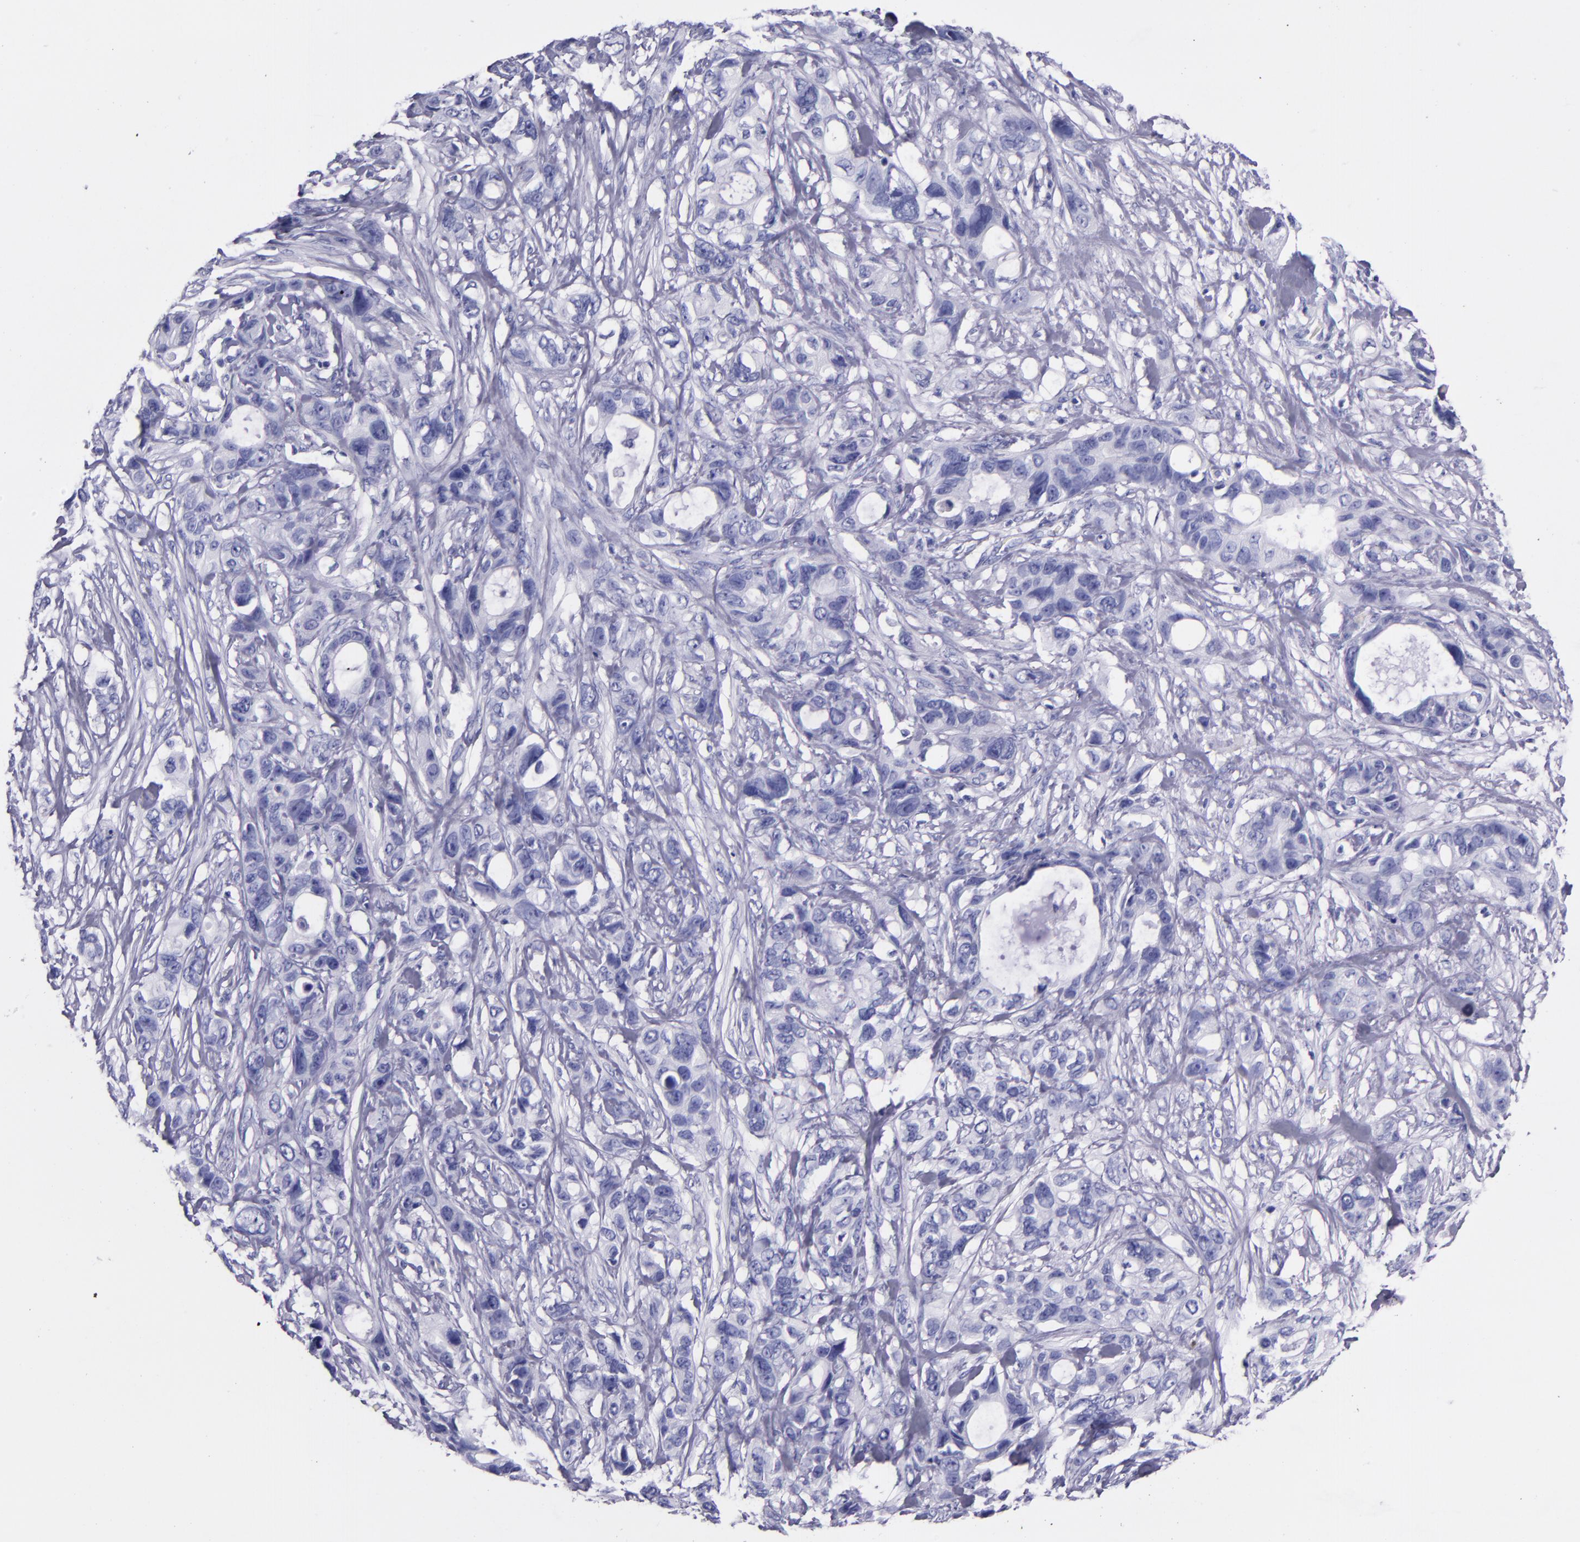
{"staining": {"intensity": "negative", "quantity": "none", "location": "none"}, "tissue": "stomach cancer", "cell_type": "Tumor cells", "image_type": "cancer", "snomed": [{"axis": "morphology", "description": "Adenocarcinoma, NOS"}, {"axis": "topography", "description": "Stomach, upper"}], "caption": "The immunohistochemistry photomicrograph has no significant staining in tumor cells of stomach cancer (adenocarcinoma) tissue.", "gene": "SFTPA2", "patient": {"sex": "male", "age": 47}}